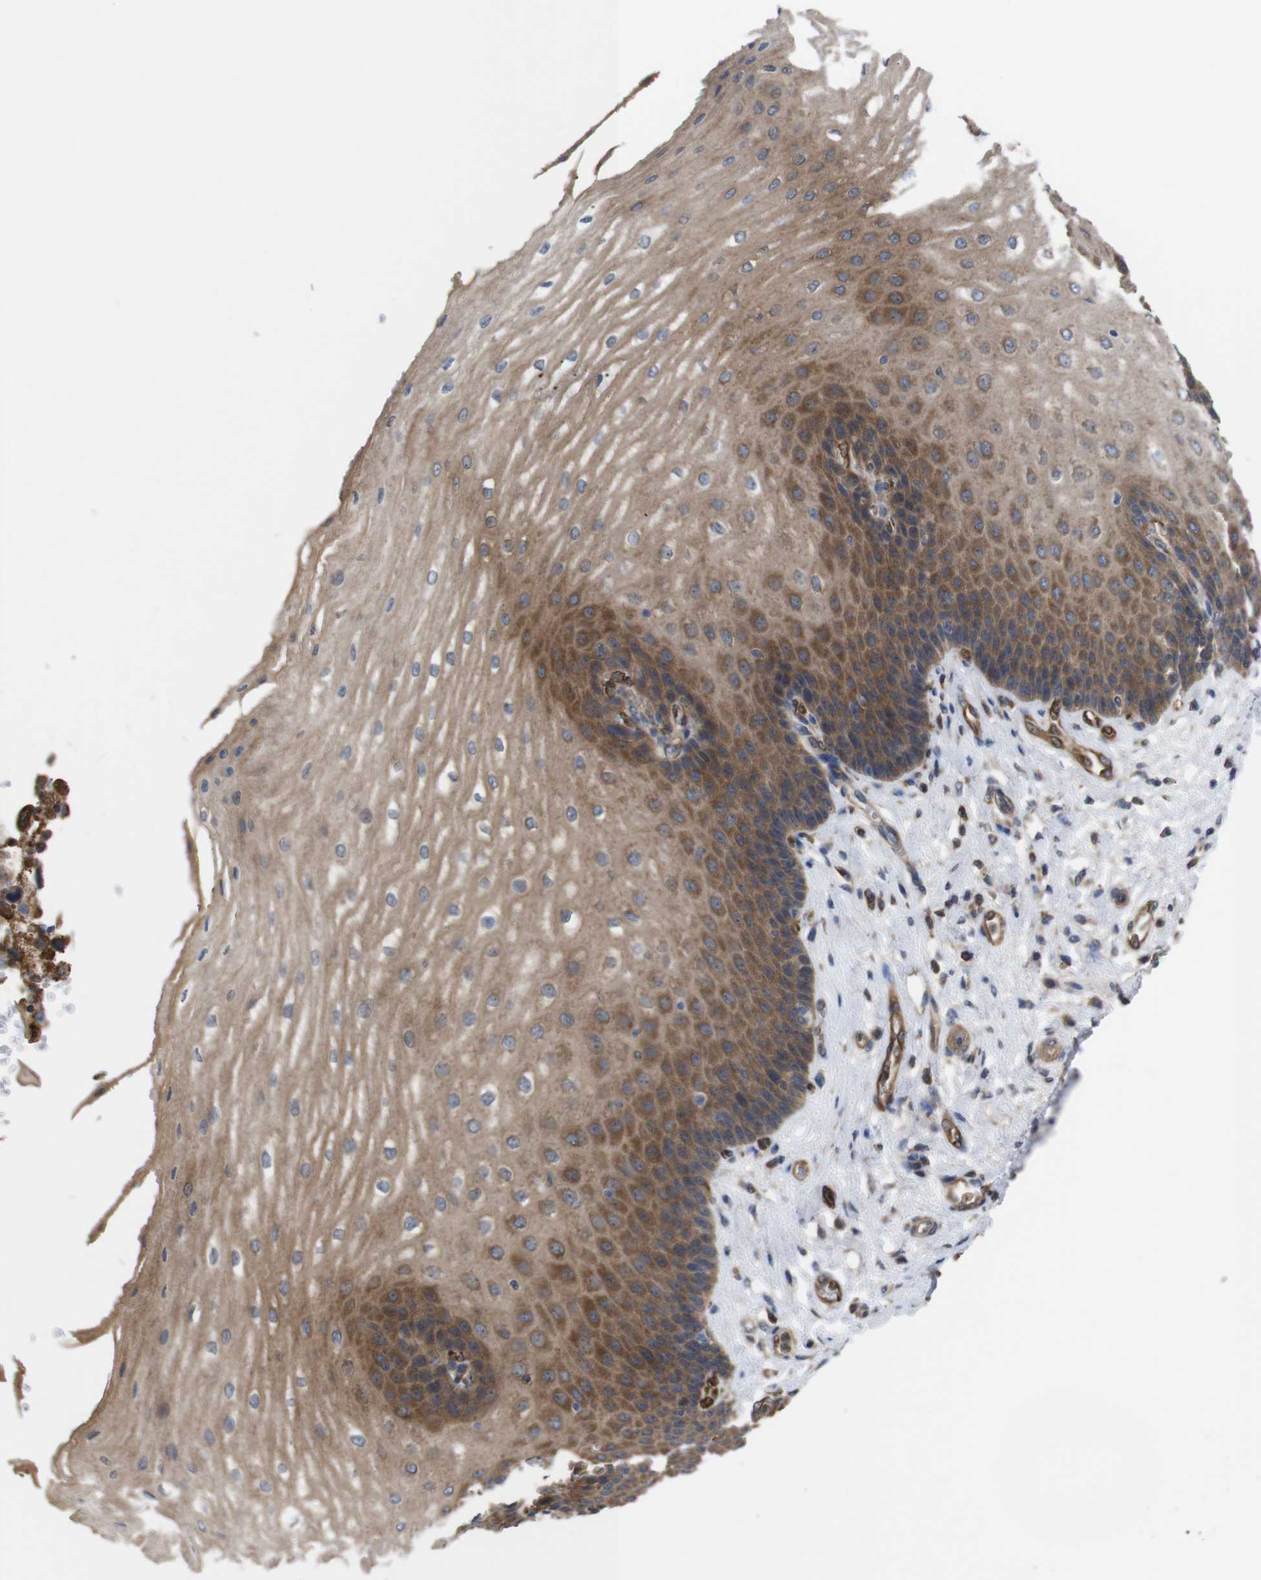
{"staining": {"intensity": "moderate", "quantity": ">75%", "location": "cytoplasmic/membranous"}, "tissue": "esophagus", "cell_type": "Squamous epithelial cells", "image_type": "normal", "snomed": [{"axis": "morphology", "description": "Normal tissue, NOS"}, {"axis": "topography", "description": "Esophagus"}], "caption": "The histopathology image shows staining of unremarkable esophagus, revealing moderate cytoplasmic/membranous protein staining (brown color) within squamous epithelial cells.", "gene": "TIAM1", "patient": {"sex": "male", "age": 54}}